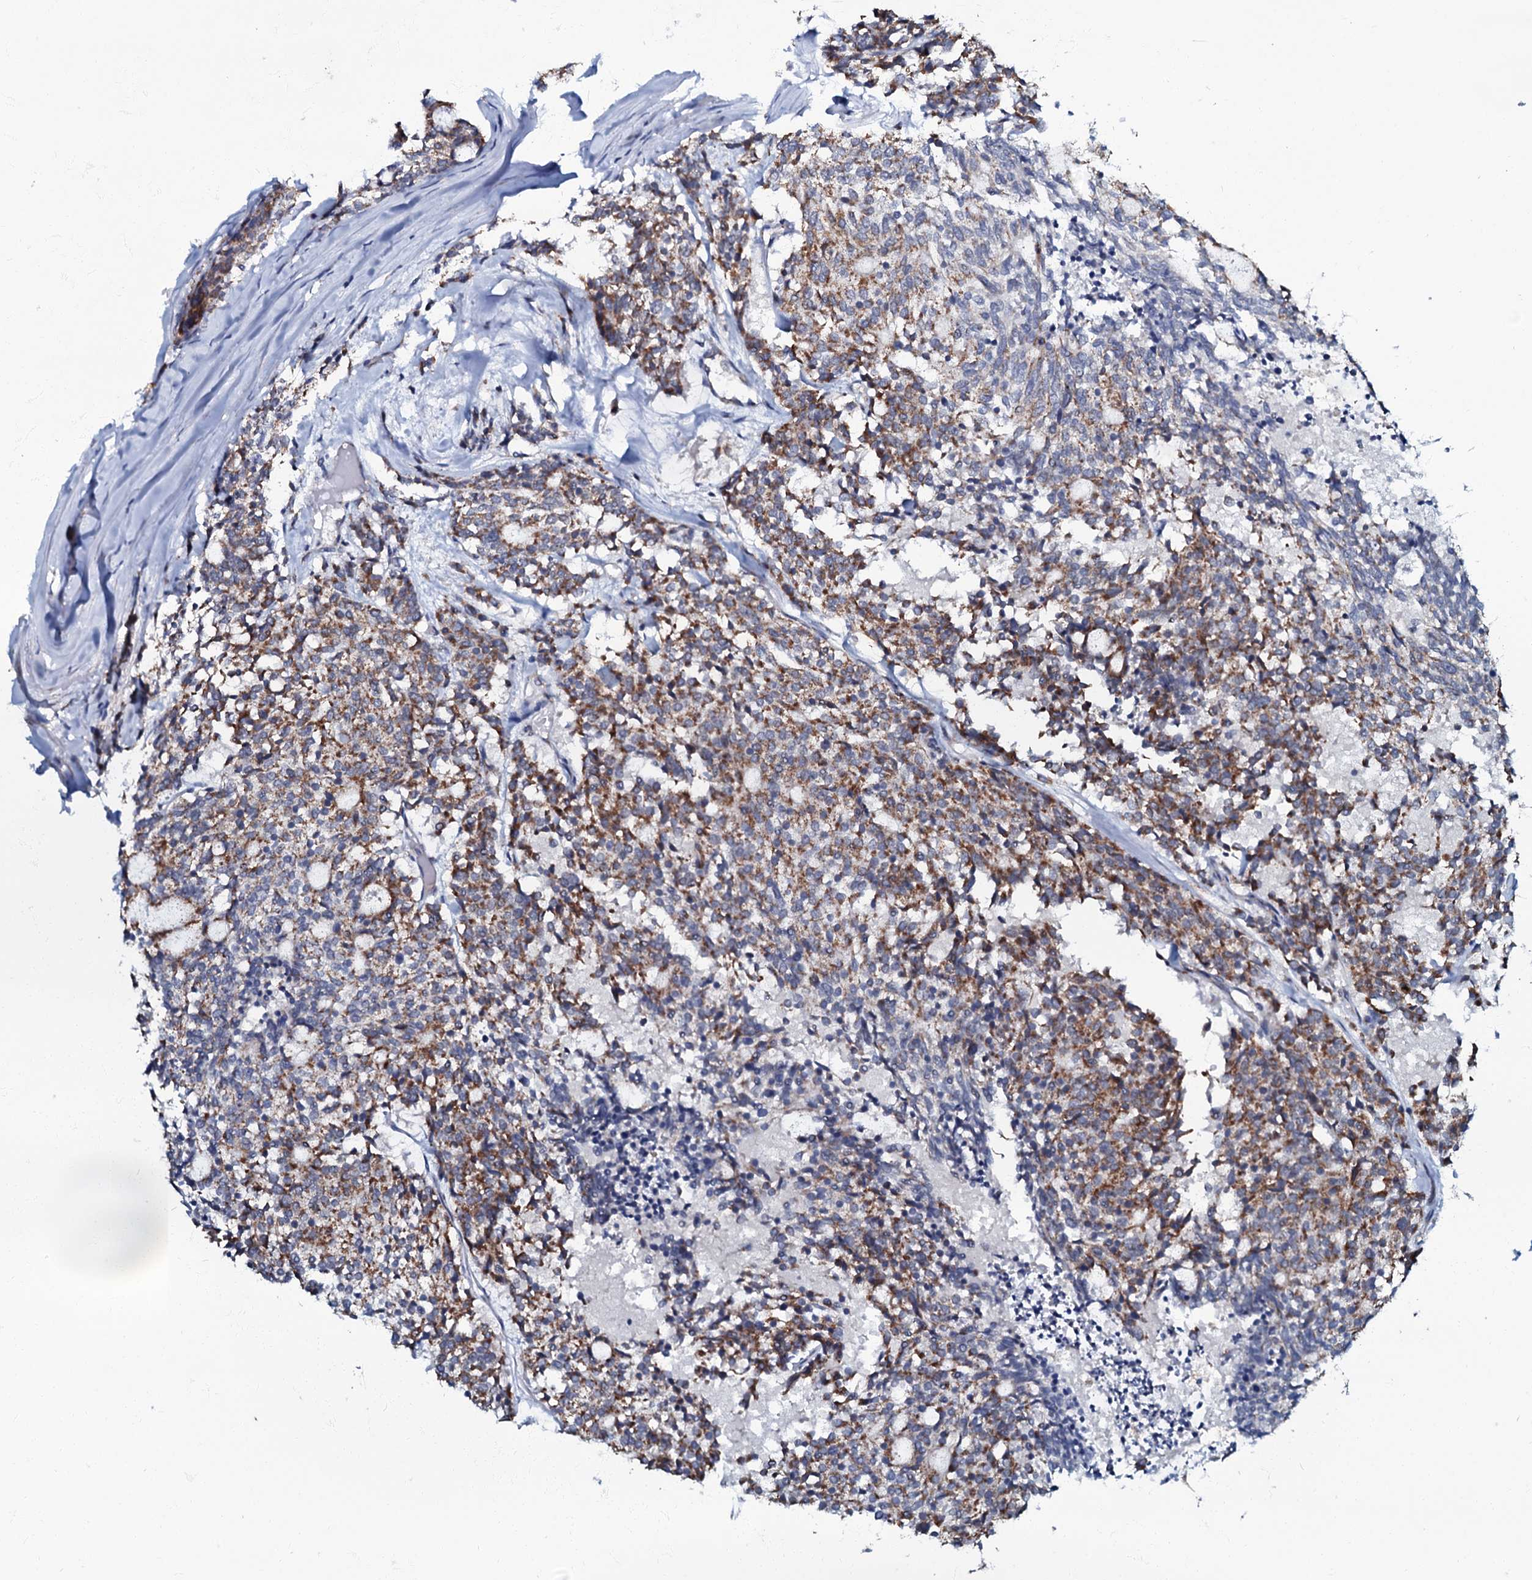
{"staining": {"intensity": "moderate", "quantity": ">75%", "location": "cytoplasmic/membranous"}, "tissue": "carcinoid", "cell_type": "Tumor cells", "image_type": "cancer", "snomed": [{"axis": "morphology", "description": "Carcinoid, malignant, NOS"}, {"axis": "topography", "description": "Pancreas"}], "caption": "Malignant carcinoid was stained to show a protein in brown. There is medium levels of moderate cytoplasmic/membranous expression in about >75% of tumor cells.", "gene": "MRPL51", "patient": {"sex": "female", "age": 54}}